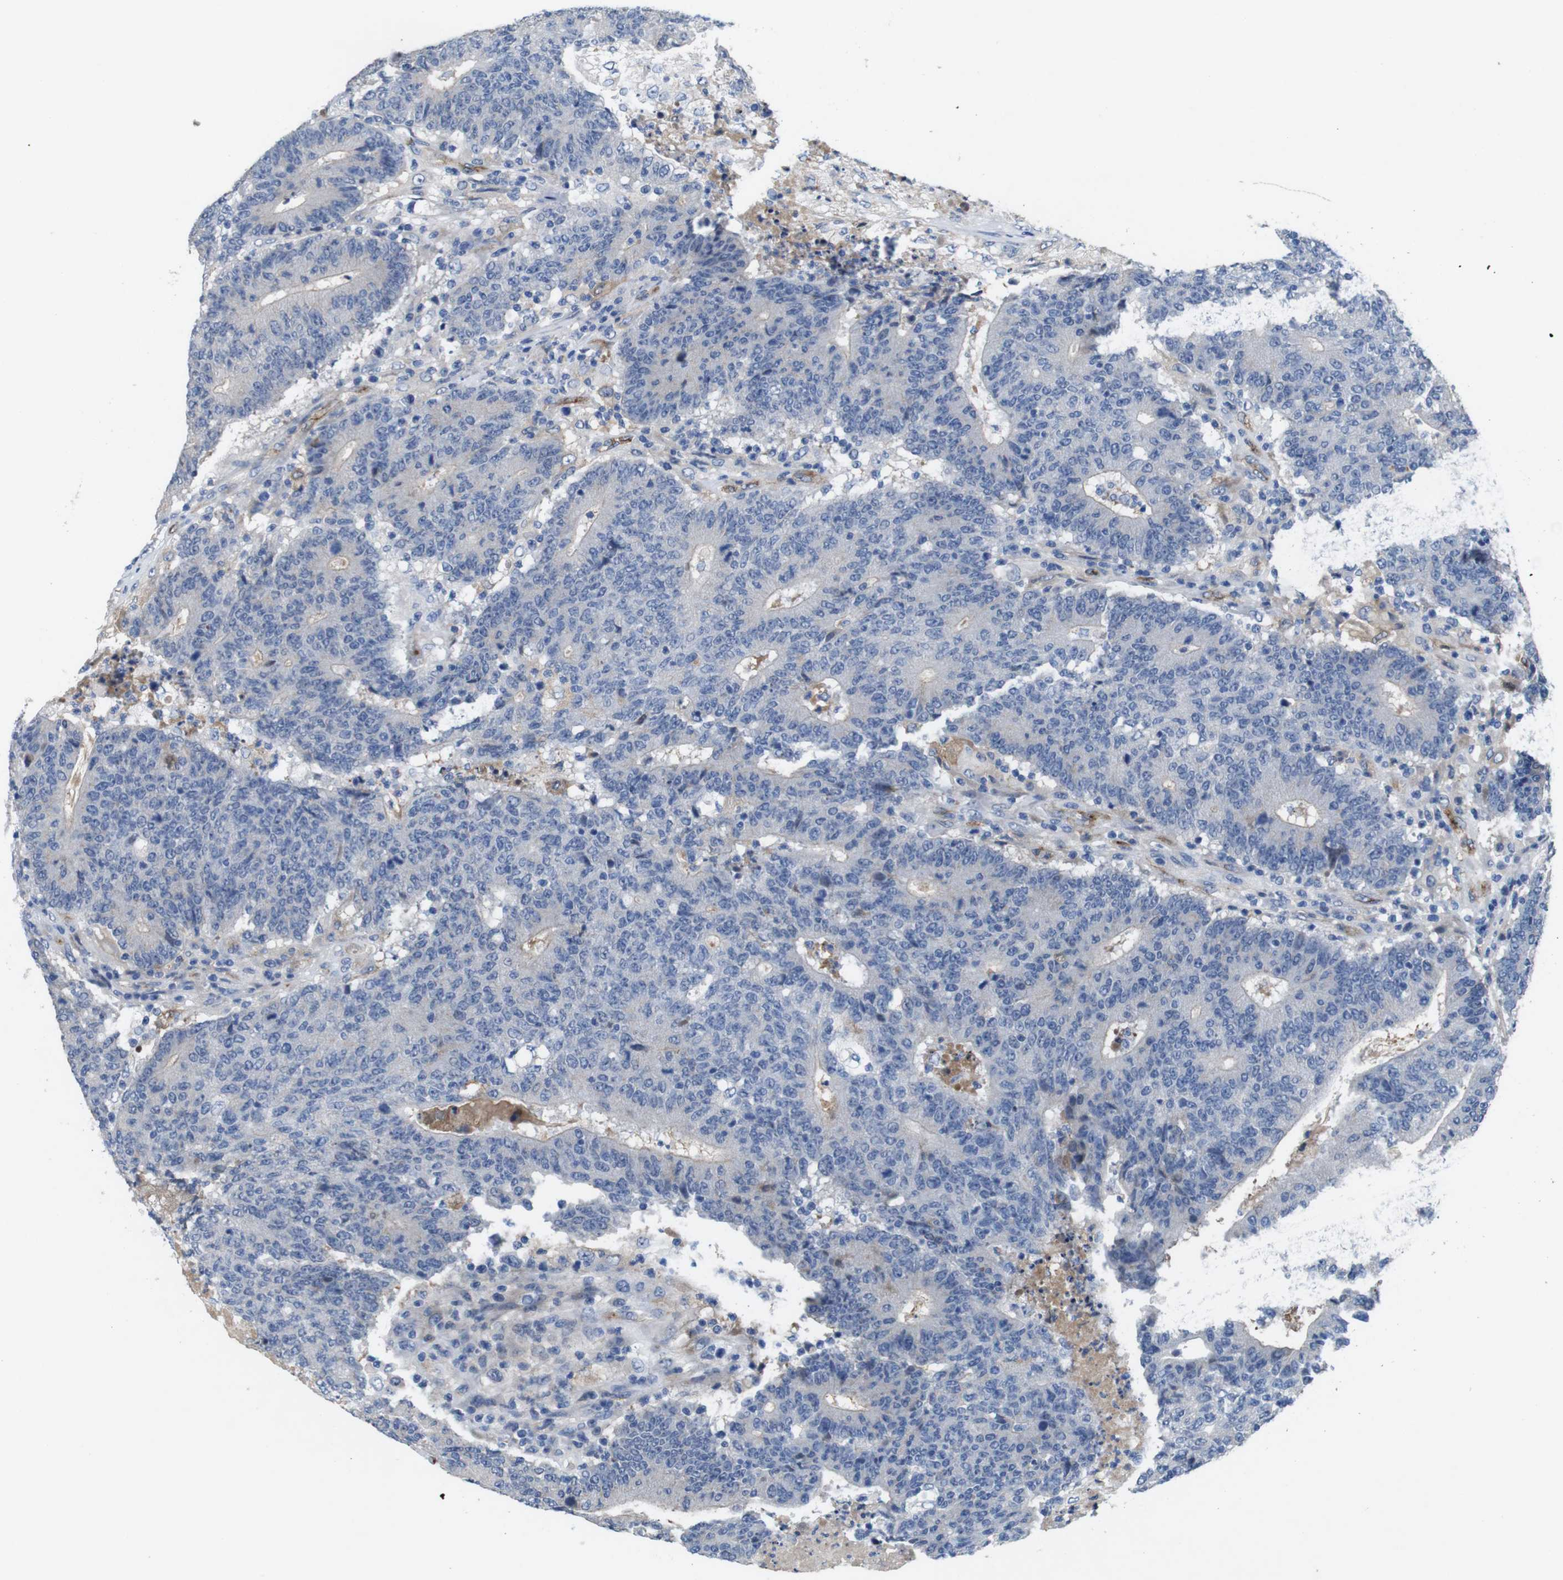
{"staining": {"intensity": "negative", "quantity": "none", "location": "none"}, "tissue": "colorectal cancer", "cell_type": "Tumor cells", "image_type": "cancer", "snomed": [{"axis": "morphology", "description": "Normal tissue, NOS"}, {"axis": "morphology", "description": "Adenocarcinoma, NOS"}, {"axis": "topography", "description": "Colon"}], "caption": "Immunohistochemical staining of human colorectal adenocarcinoma exhibits no significant positivity in tumor cells. (DAB (3,3'-diaminobenzidine) immunohistochemistry (IHC) with hematoxylin counter stain).", "gene": "C1RL", "patient": {"sex": "female", "age": 75}}